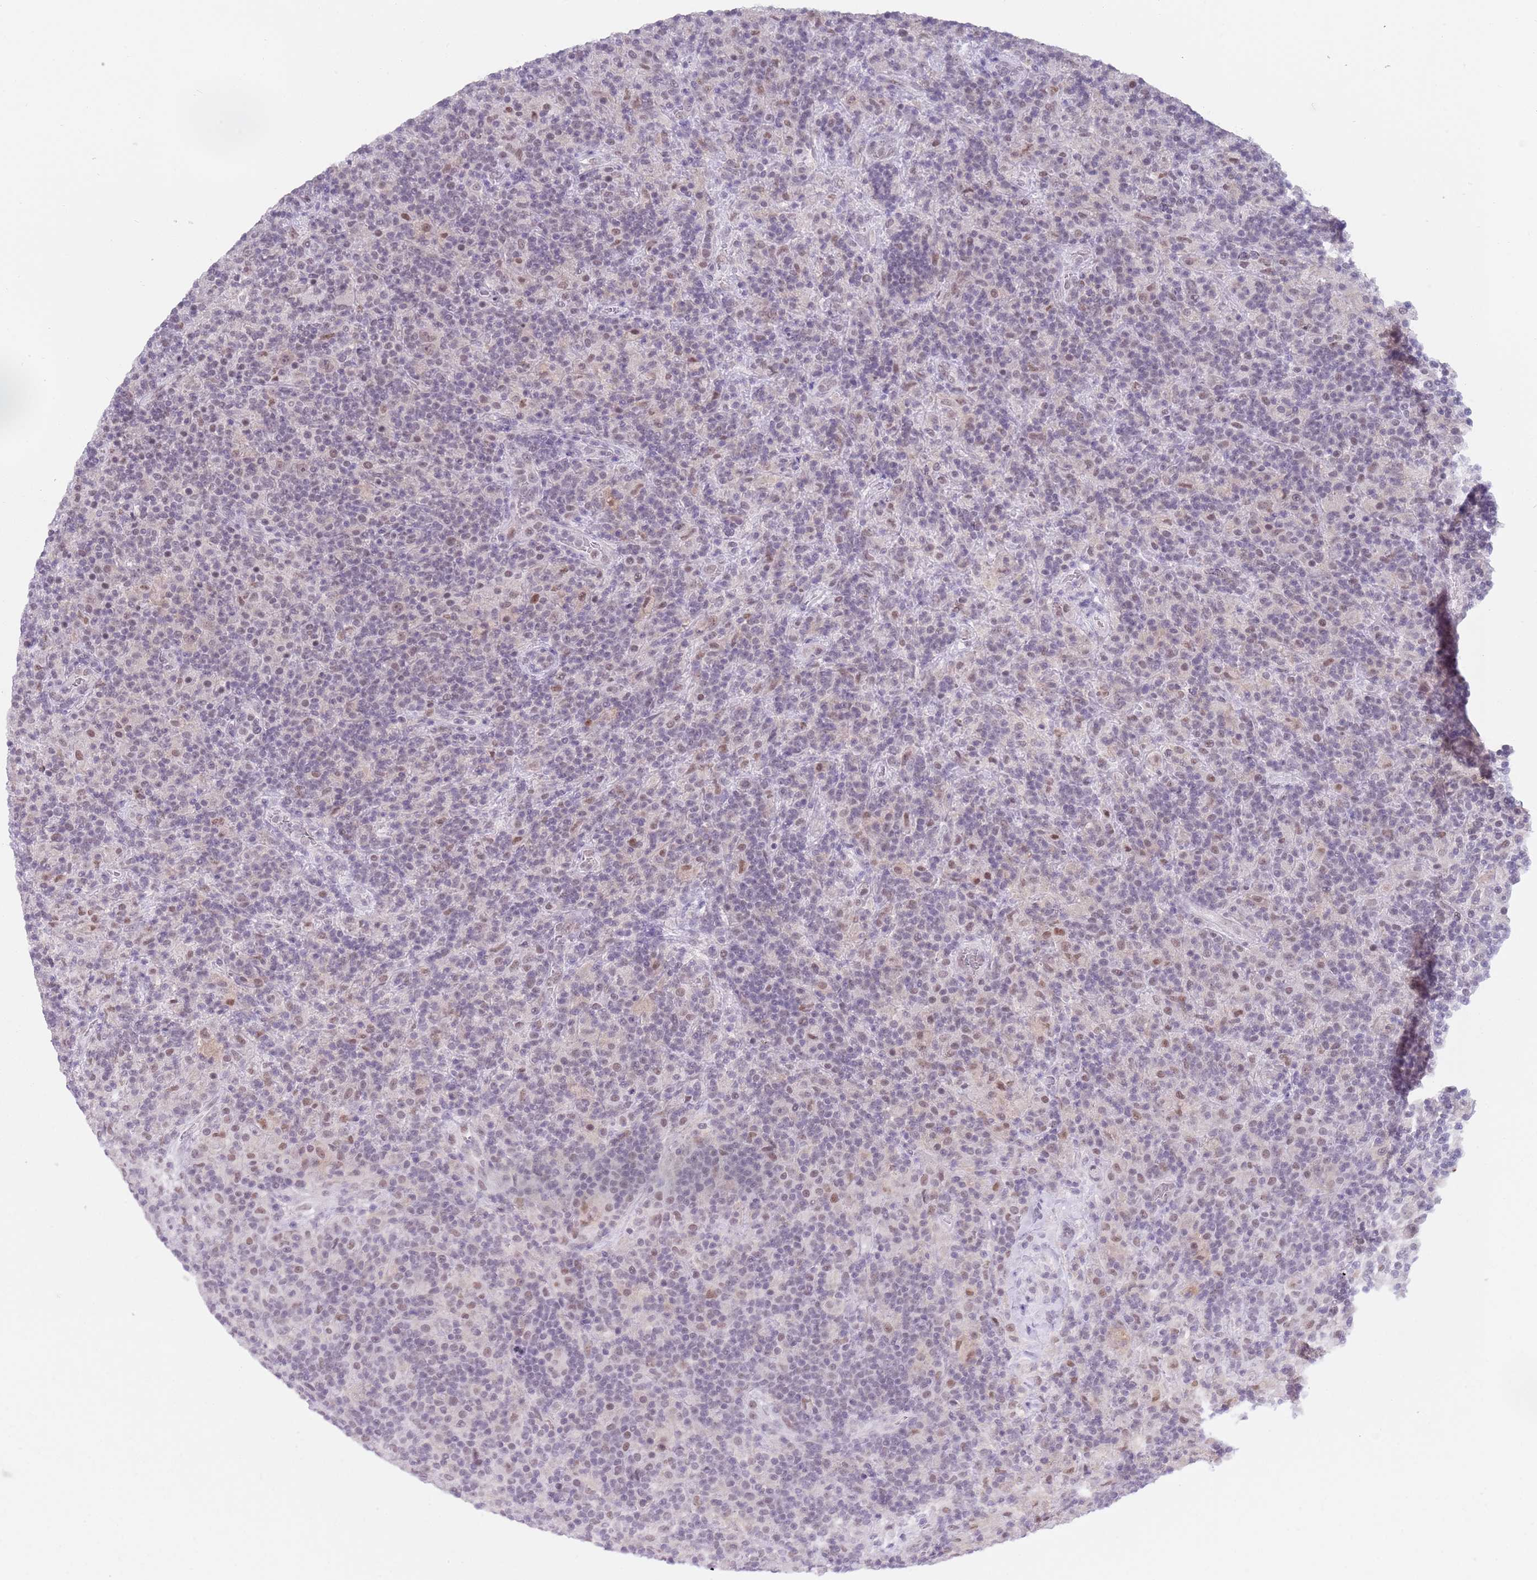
{"staining": {"intensity": "negative", "quantity": "none", "location": "none"}, "tissue": "lymphoma", "cell_type": "Tumor cells", "image_type": "cancer", "snomed": [{"axis": "morphology", "description": "Hodgkin's disease, NOS"}, {"axis": "topography", "description": "Lymph node"}], "caption": "Protein analysis of Hodgkin's disease reveals no significant expression in tumor cells.", "gene": "SEPHS2", "patient": {"sex": "male", "age": 70}}